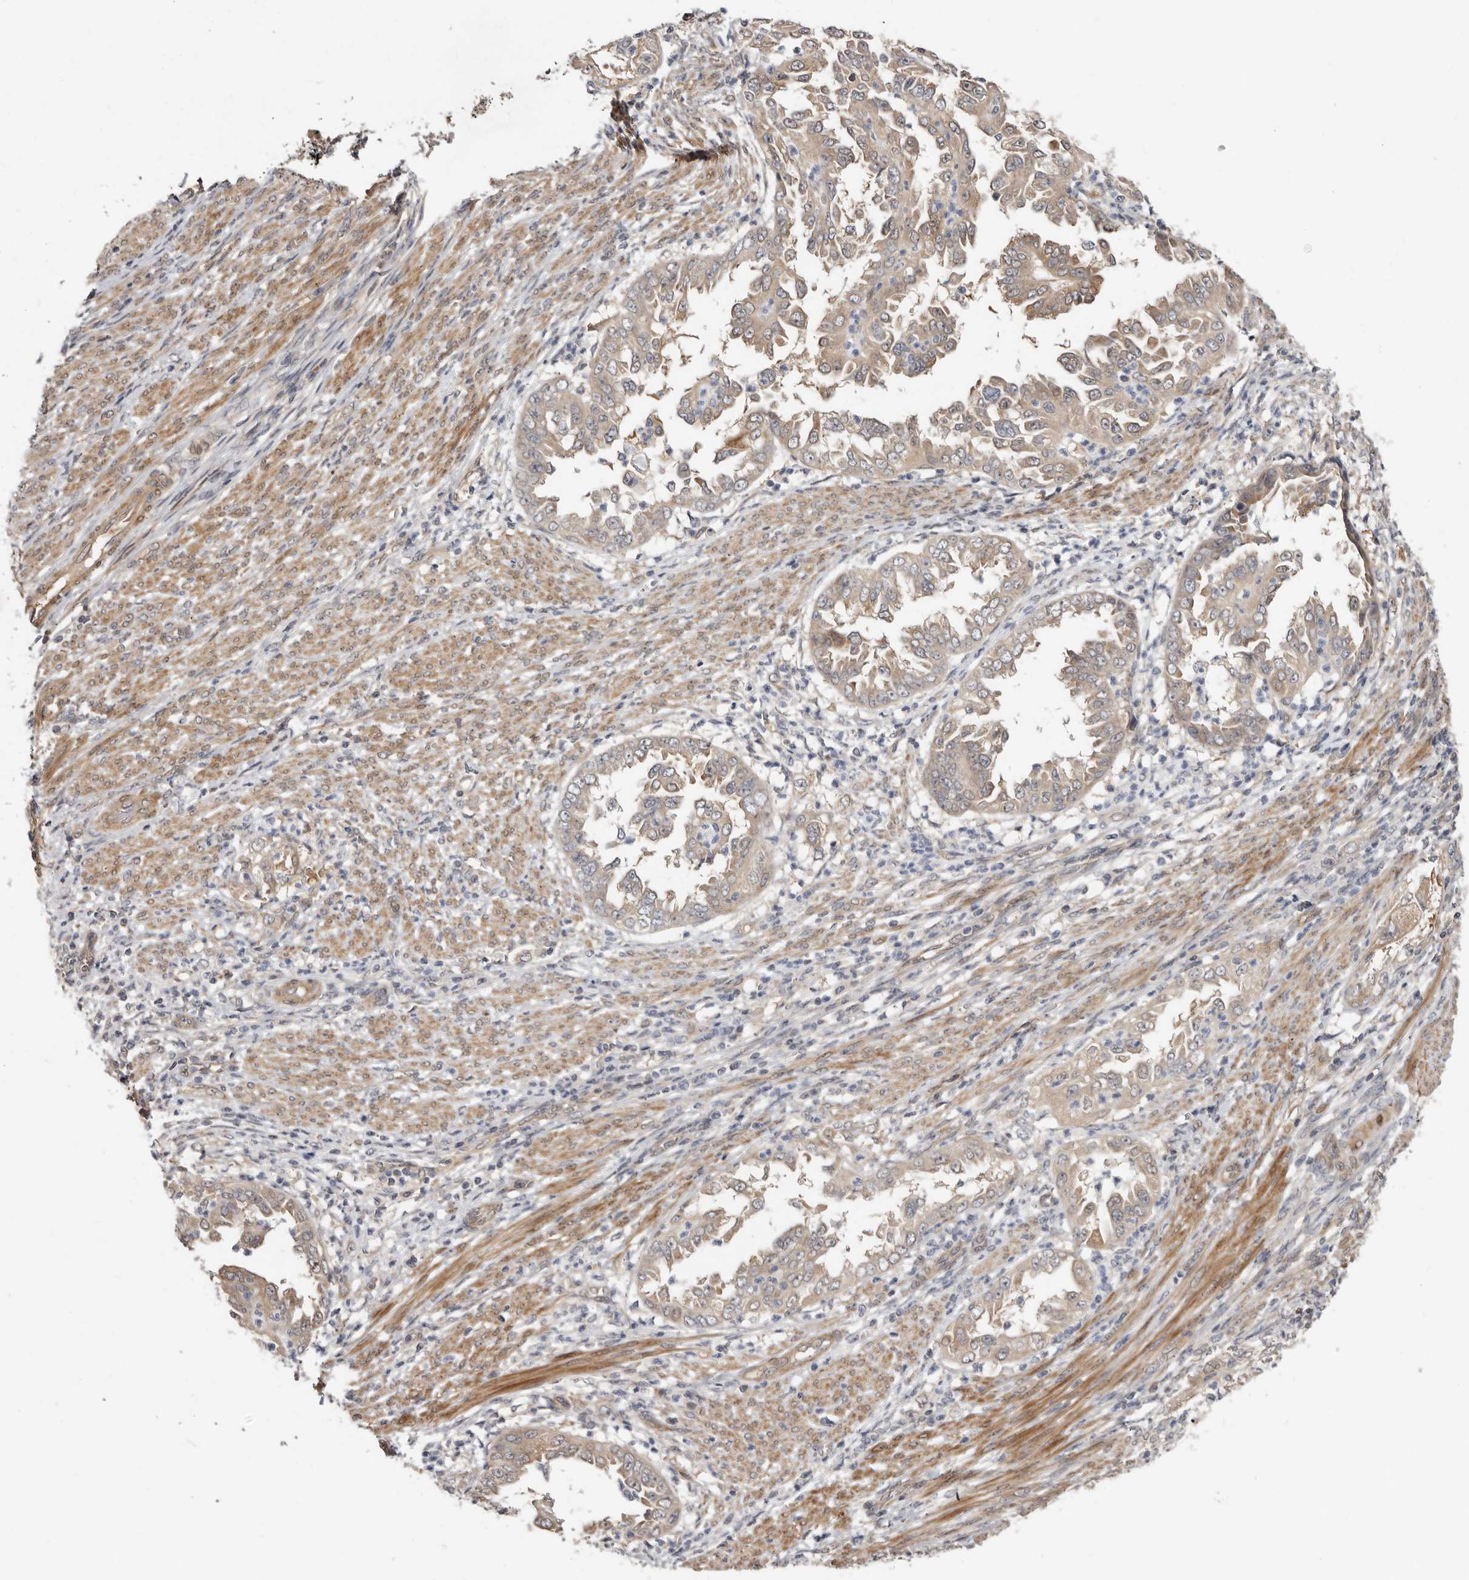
{"staining": {"intensity": "weak", "quantity": "25%-75%", "location": "cytoplasmic/membranous"}, "tissue": "endometrial cancer", "cell_type": "Tumor cells", "image_type": "cancer", "snomed": [{"axis": "morphology", "description": "Adenocarcinoma, NOS"}, {"axis": "topography", "description": "Endometrium"}], "caption": "An image of endometrial cancer stained for a protein shows weak cytoplasmic/membranous brown staining in tumor cells.", "gene": "SBDS", "patient": {"sex": "female", "age": 85}}